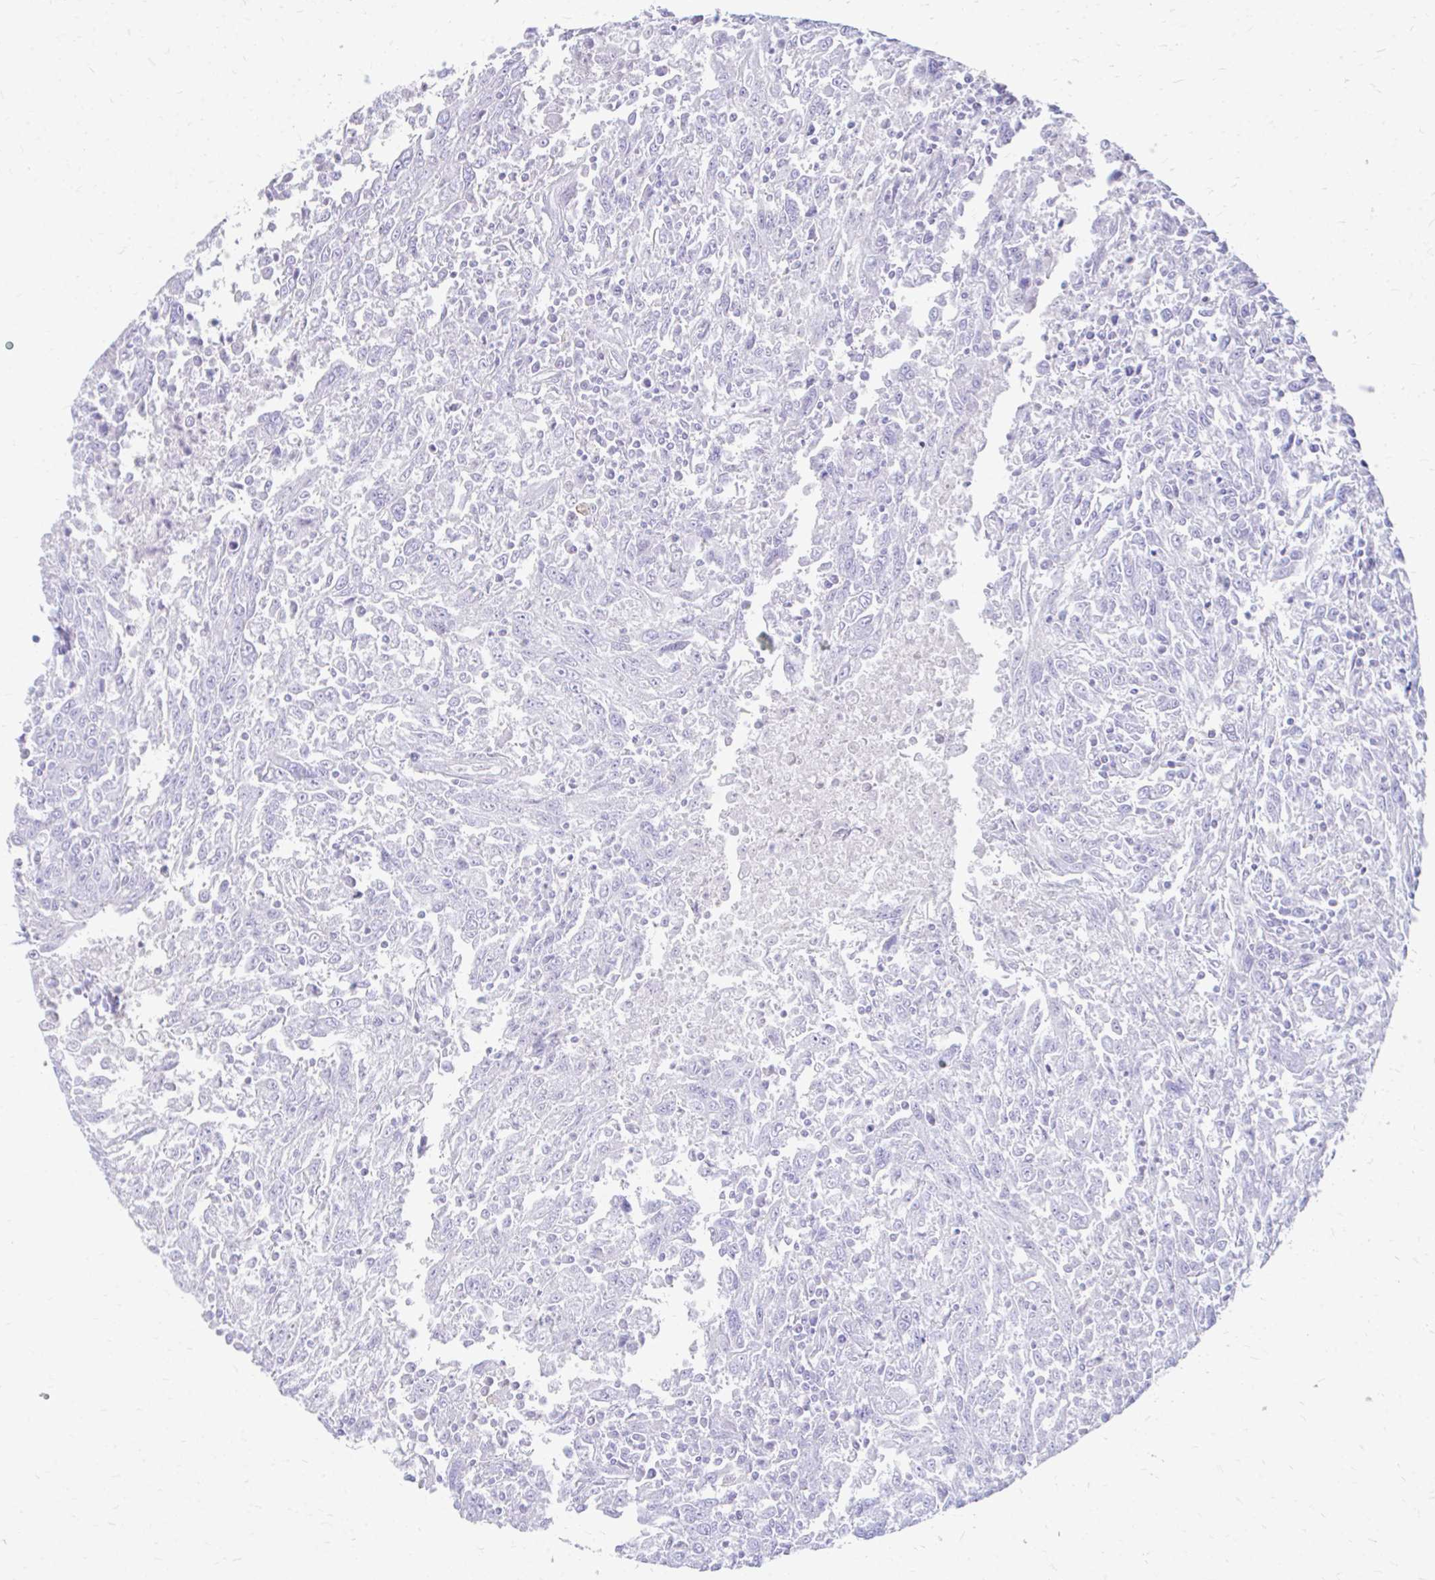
{"staining": {"intensity": "negative", "quantity": "none", "location": "none"}, "tissue": "breast cancer", "cell_type": "Tumor cells", "image_type": "cancer", "snomed": [{"axis": "morphology", "description": "Duct carcinoma"}, {"axis": "topography", "description": "Breast"}], "caption": "An IHC histopathology image of breast cancer (infiltrating ductal carcinoma) is shown. There is no staining in tumor cells of breast cancer (infiltrating ductal carcinoma). The staining was performed using DAB (3,3'-diaminobenzidine) to visualize the protein expression in brown, while the nuclei were stained in blue with hematoxylin (Magnification: 20x).", "gene": "KRIT1", "patient": {"sex": "female", "age": 50}}